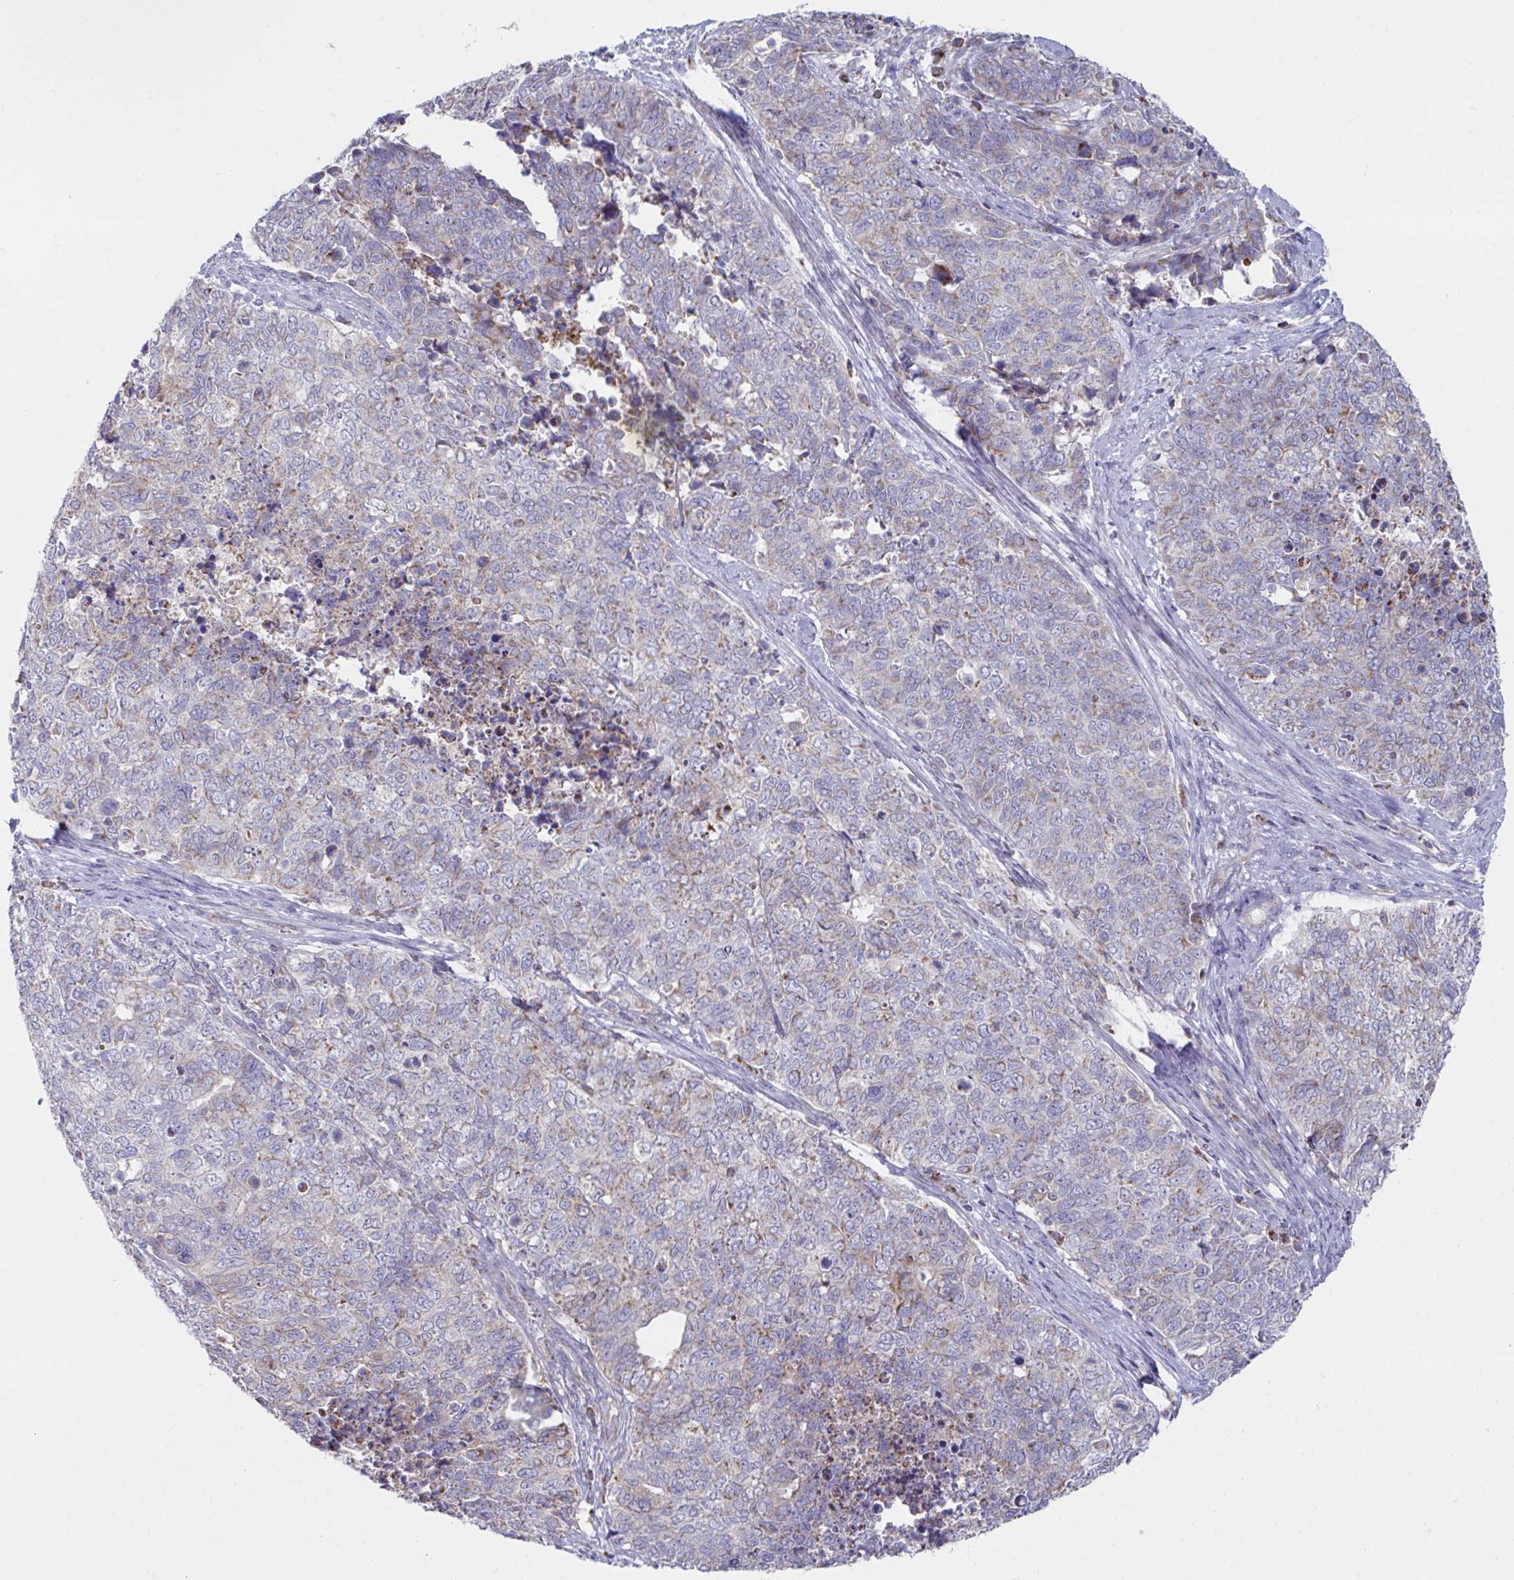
{"staining": {"intensity": "weak", "quantity": "<25%", "location": "cytoplasmic/membranous"}, "tissue": "cervical cancer", "cell_type": "Tumor cells", "image_type": "cancer", "snomed": [{"axis": "morphology", "description": "Adenocarcinoma, NOS"}, {"axis": "topography", "description": "Cervix"}], "caption": "Human adenocarcinoma (cervical) stained for a protein using immunohistochemistry exhibits no positivity in tumor cells.", "gene": "NDUFA7", "patient": {"sex": "female", "age": 63}}